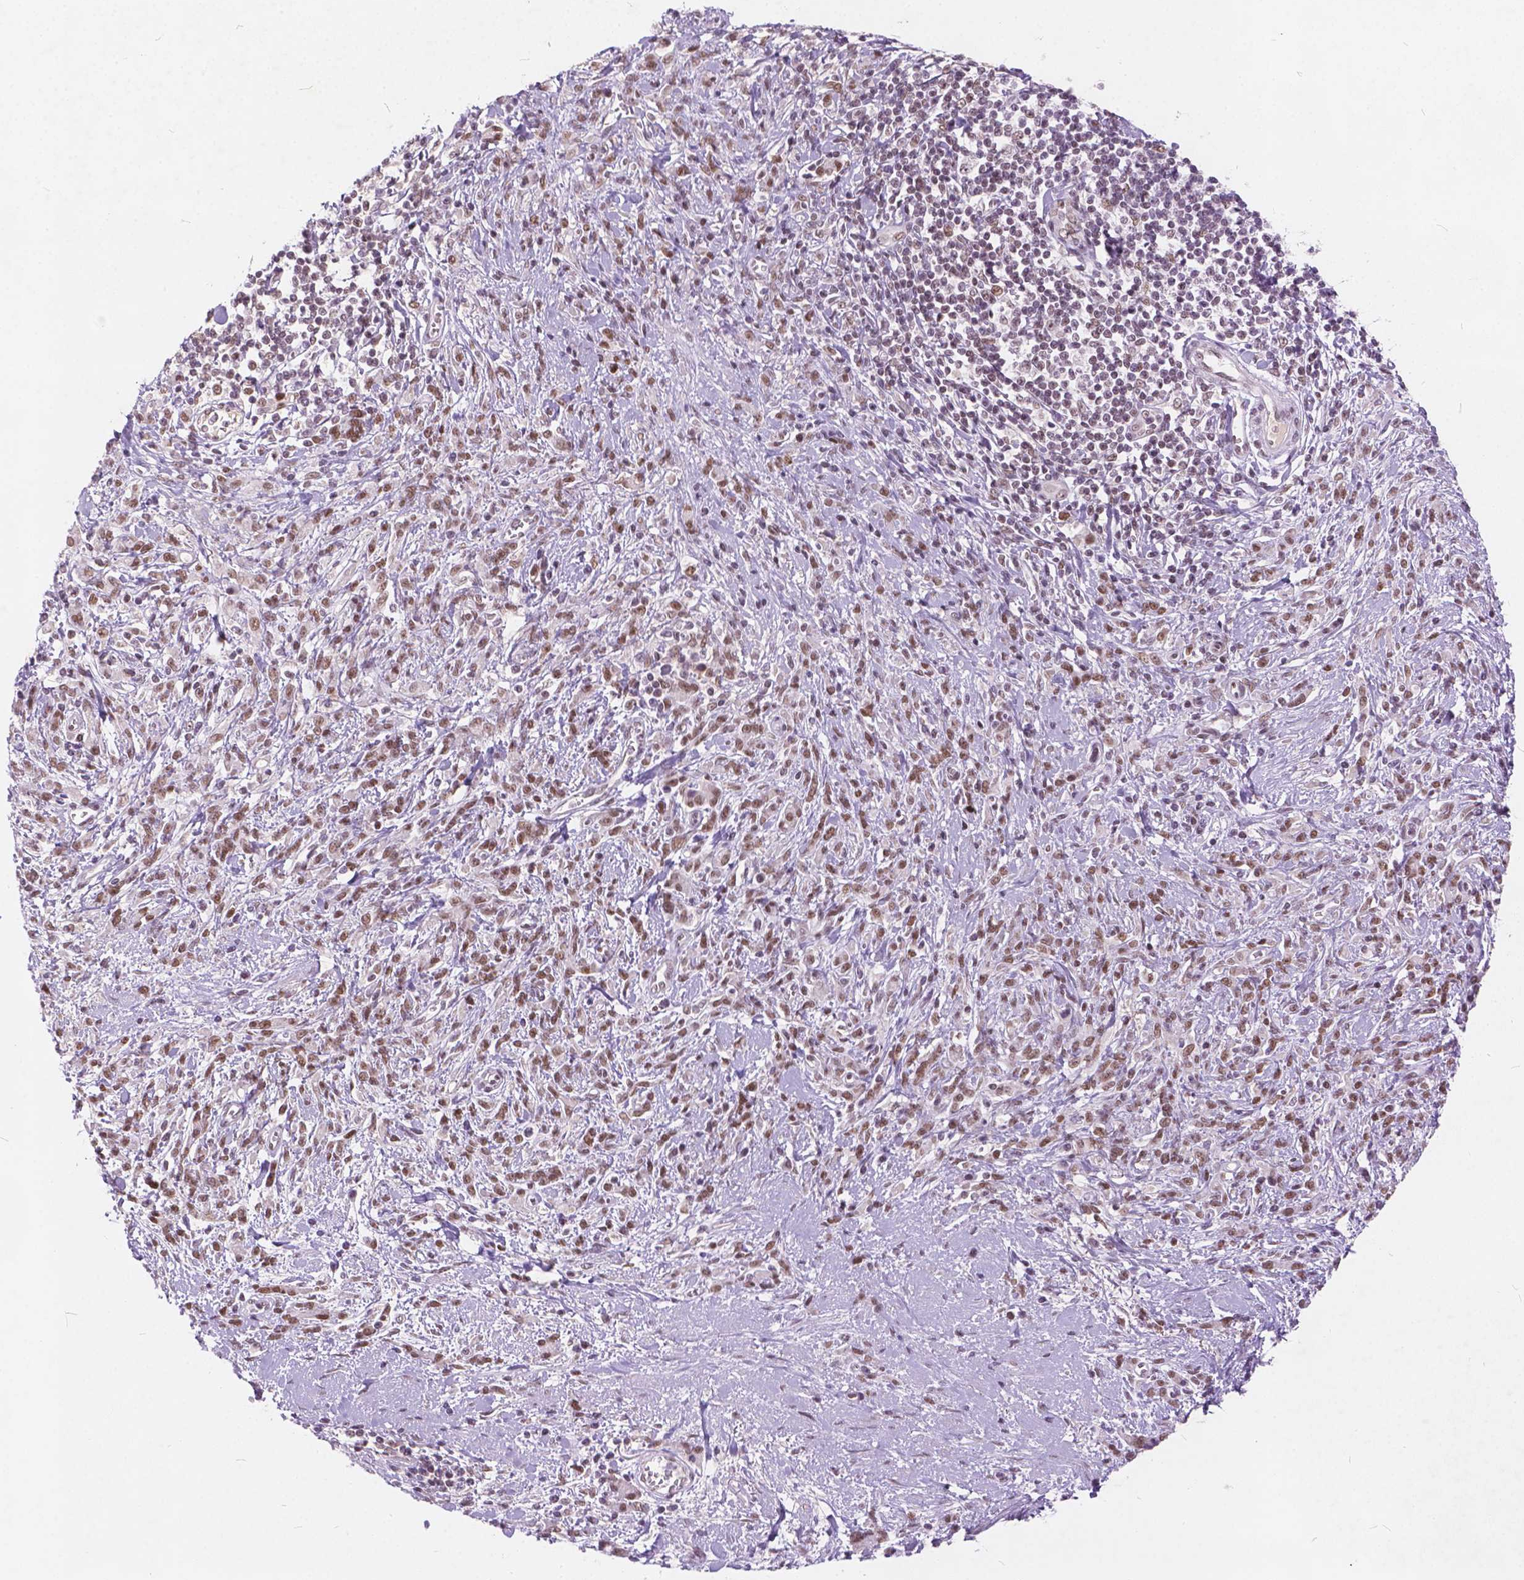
{"staining": {"intensity": "moderate", "quantity": ">75%", "location": "nuclear"}, "tissue": "stomach cancer", "cell_type": "Tumor cells", "image_type": "cancer", "snomed": [{"axis": "morphology", "description": "Adenocarcinoma, NOS"}, {"axis": "topography", "description": "Stomach"}], "caption": "DAB (3,3'-diaminobenzidine) immunohistochemical staining of human adenocarcinoma (stomach) exhibits moderate nuclear protein positivity in approximately >75% of tumor cells.", "gene": "FAM53A", "patient": {"sex": "female", "age": 57}}